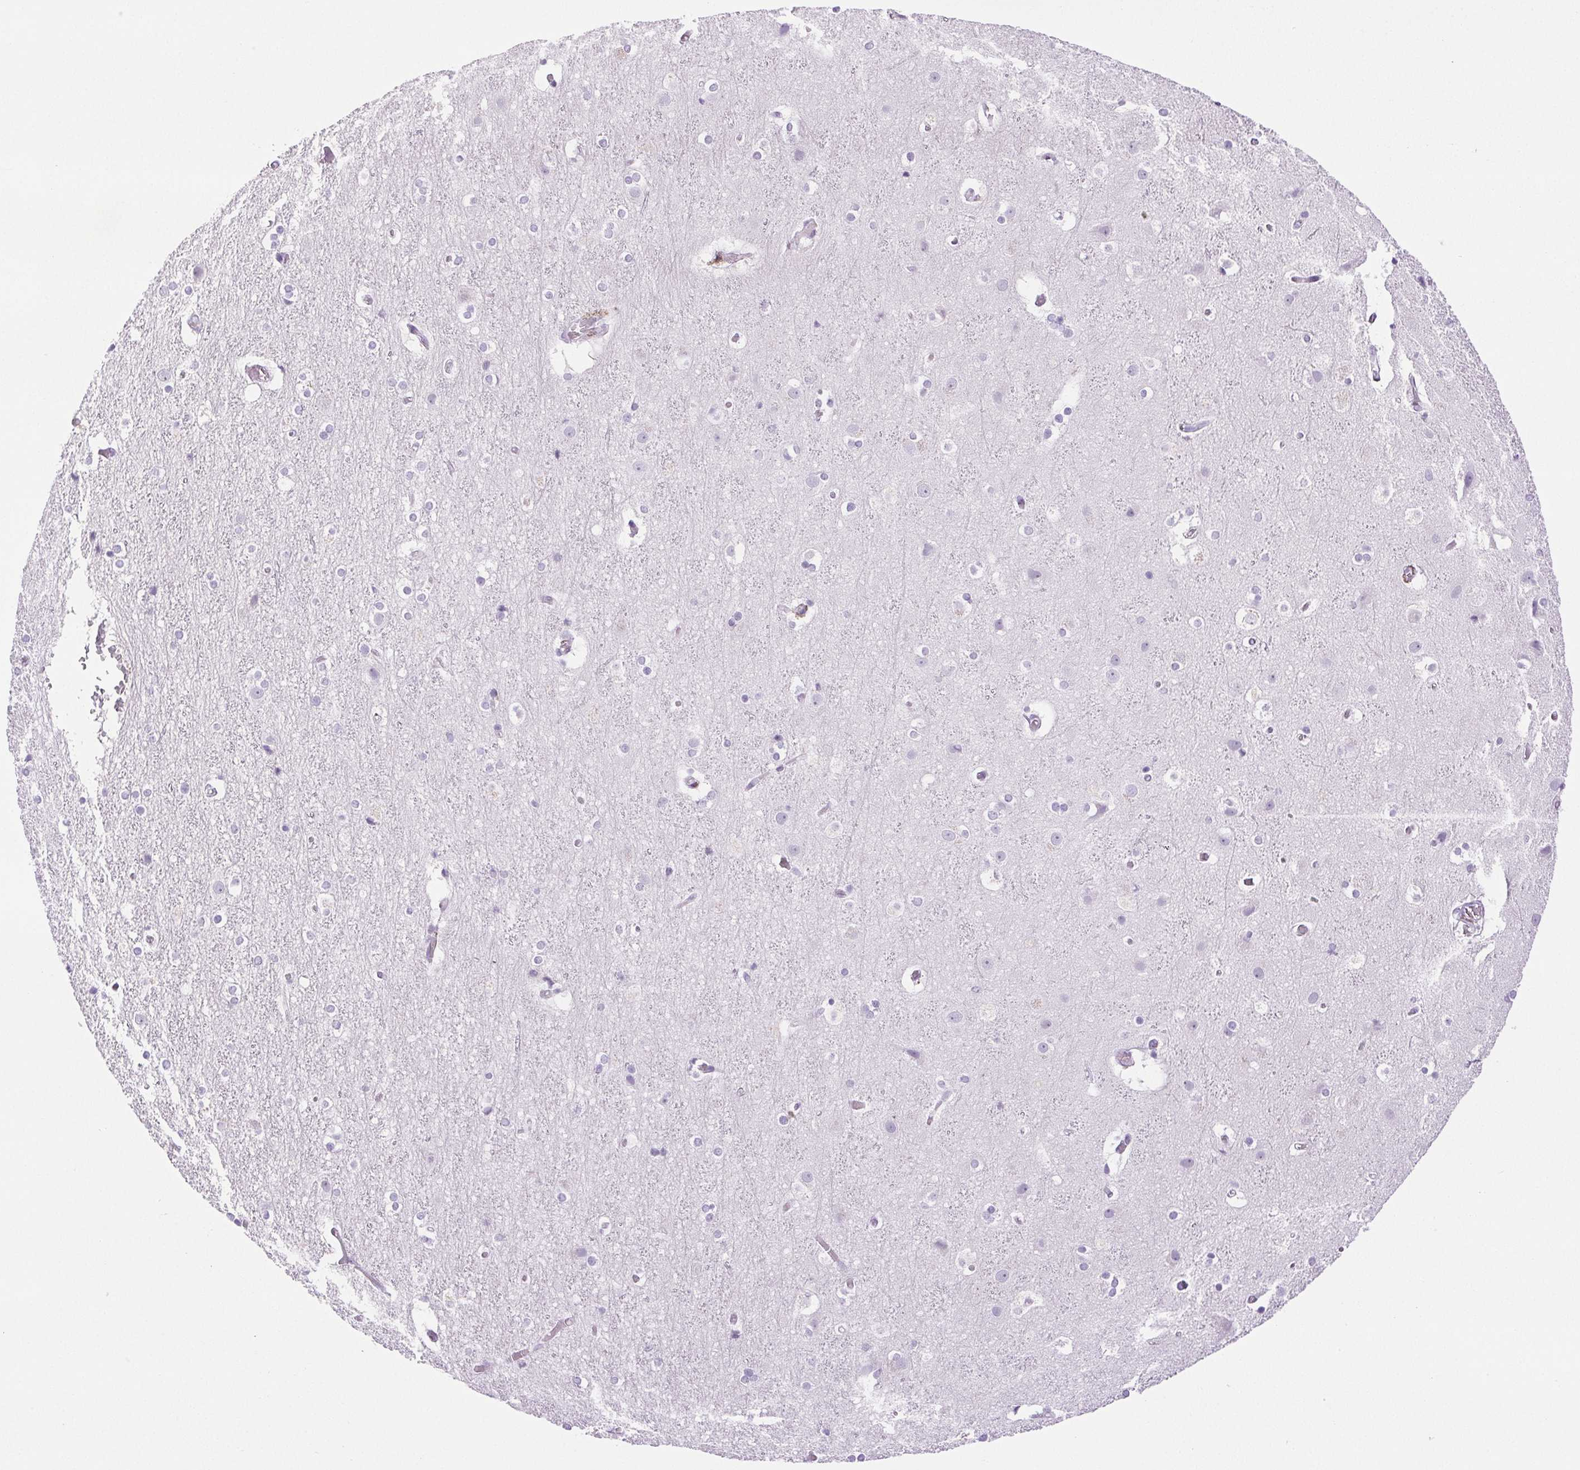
{"staining": {"intensity": "negative", "quantity": "none", "location": "none"}, "tissue": "cerebral cortex", "cell_type": "Endothelial cells", "image_type": "normal", "snomed": [{"axis": "morphology", "description": "Normal tissue, NOS"}, {"axis": "topography", "description": "Cerebral cortex"}], "caption": "A photomicrograph of cerebral cortex stained for a protein displays no brown staining in endothelial cells.", "gene": "PAPPA2", "patient": {"sex": "female", "age": 52}}